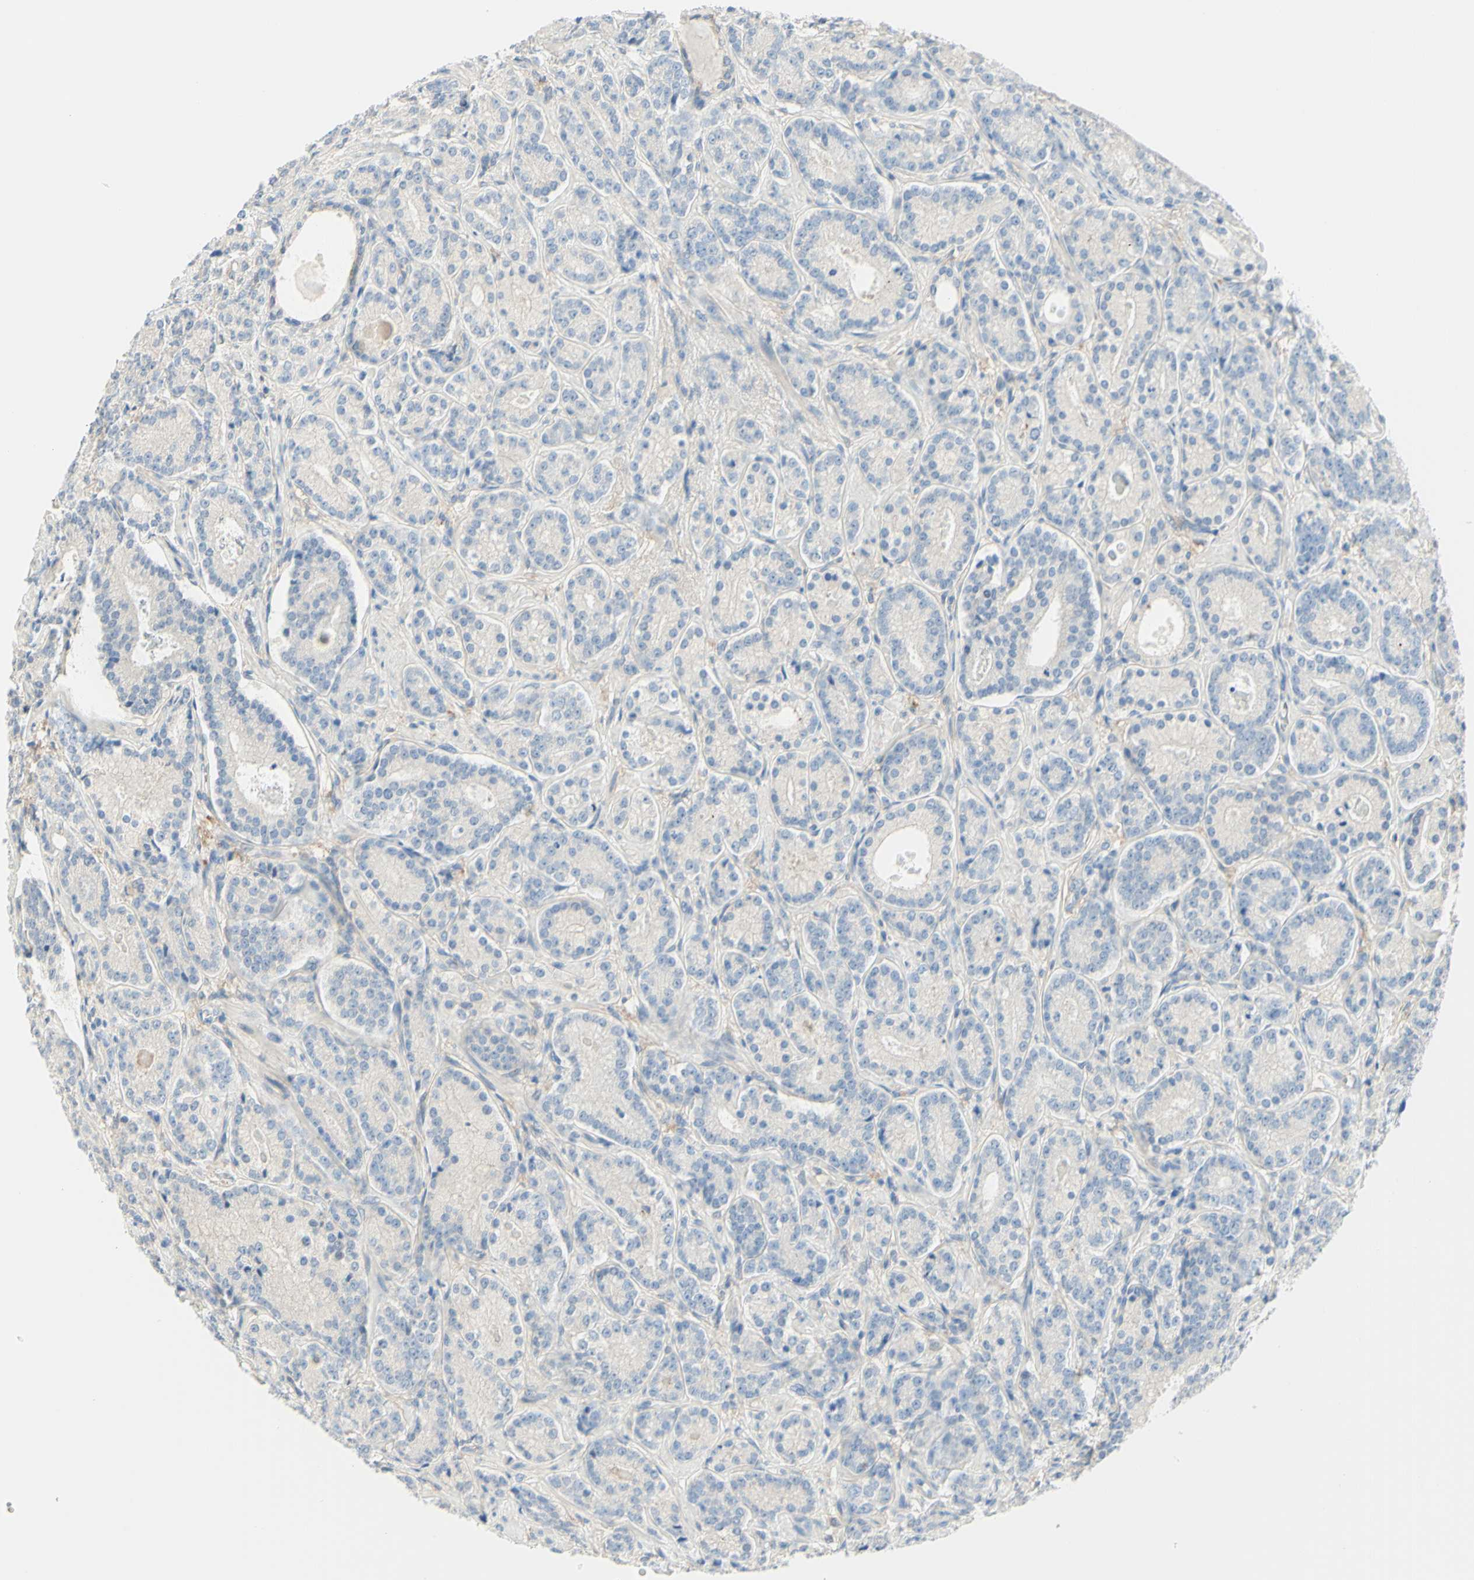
{"staining": {"intensity": "weak", "quantity": "<25%", "location": "cytoplasmic/membranous"}, "tissue": "prostate cancer", "cell_type": "Tumor cells", "image_type": "cancer", "snomed": [{"axis": "morphology", "description": "Adenocarcinoma, High grade"}, {"axis": "topography", "description": "Prostate"}], "caption": "Immunohistochemistry (IHC) micrograph of neoplastic tissue: human prostate cancer (adenocarcinoma (high-grade)) stained with DAB displays no significant protein expression in tumor cells.", "gene": "MTM1", "patient": {"sex": "male", "age": 61}}